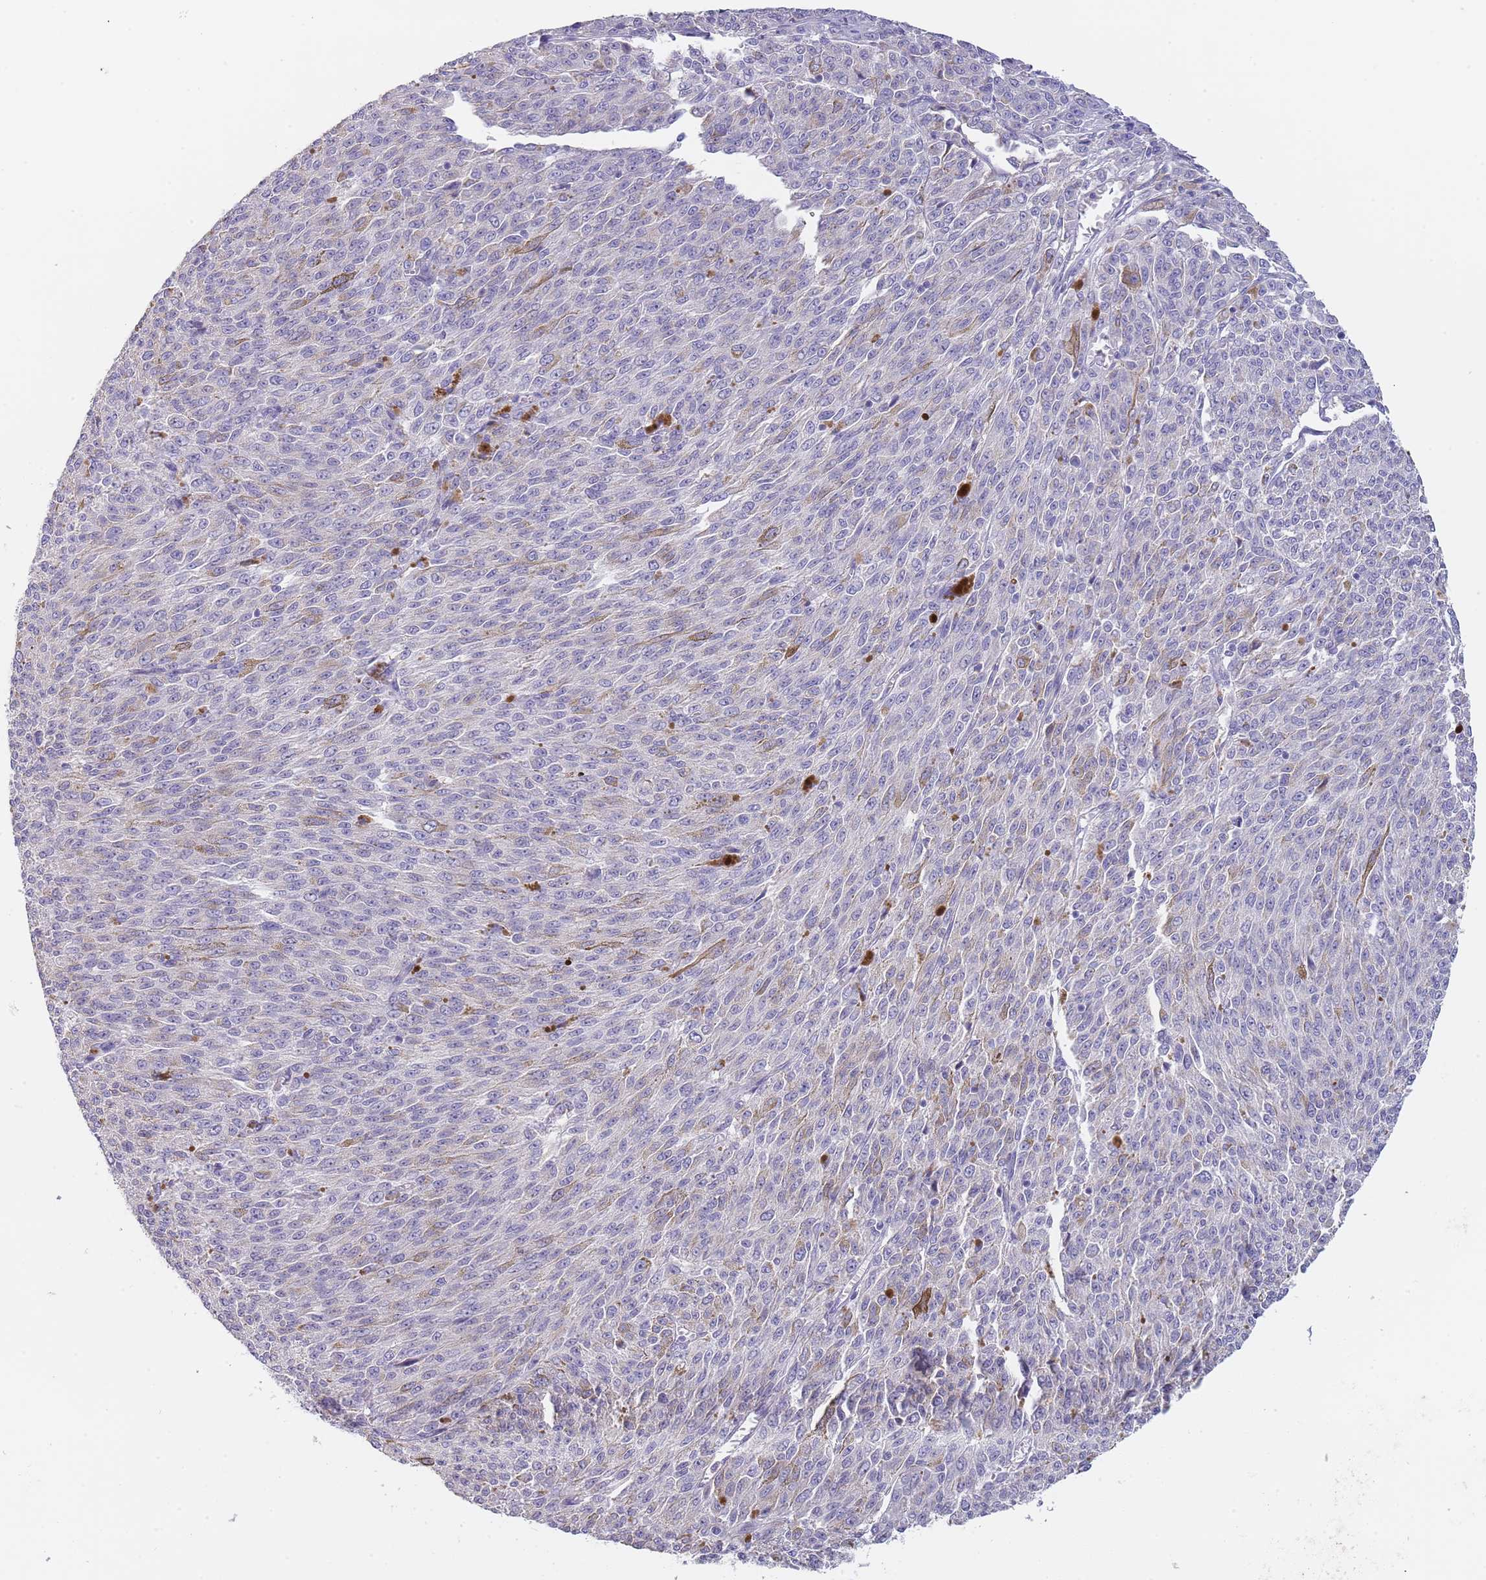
{"staining": {"intensity": "negative", "quantity": "none", "location": "none"}, "tissue": "melanoma", "cell_type": "Tumor cells", "image_type": "cancer", "snomed": [{"axis": "morphology", "description": "Malignant melanoma, NOS"}, {"axis": "topography", "description": "Skin"}], "caption": "DAB (3,3'-diaminobenzidine) immunohistochemical staining of human malignant melanoma shows no significant staining in tumor cells.", "gene": "MAN1C1", "patient": {"sex": "female", "age": 52}}